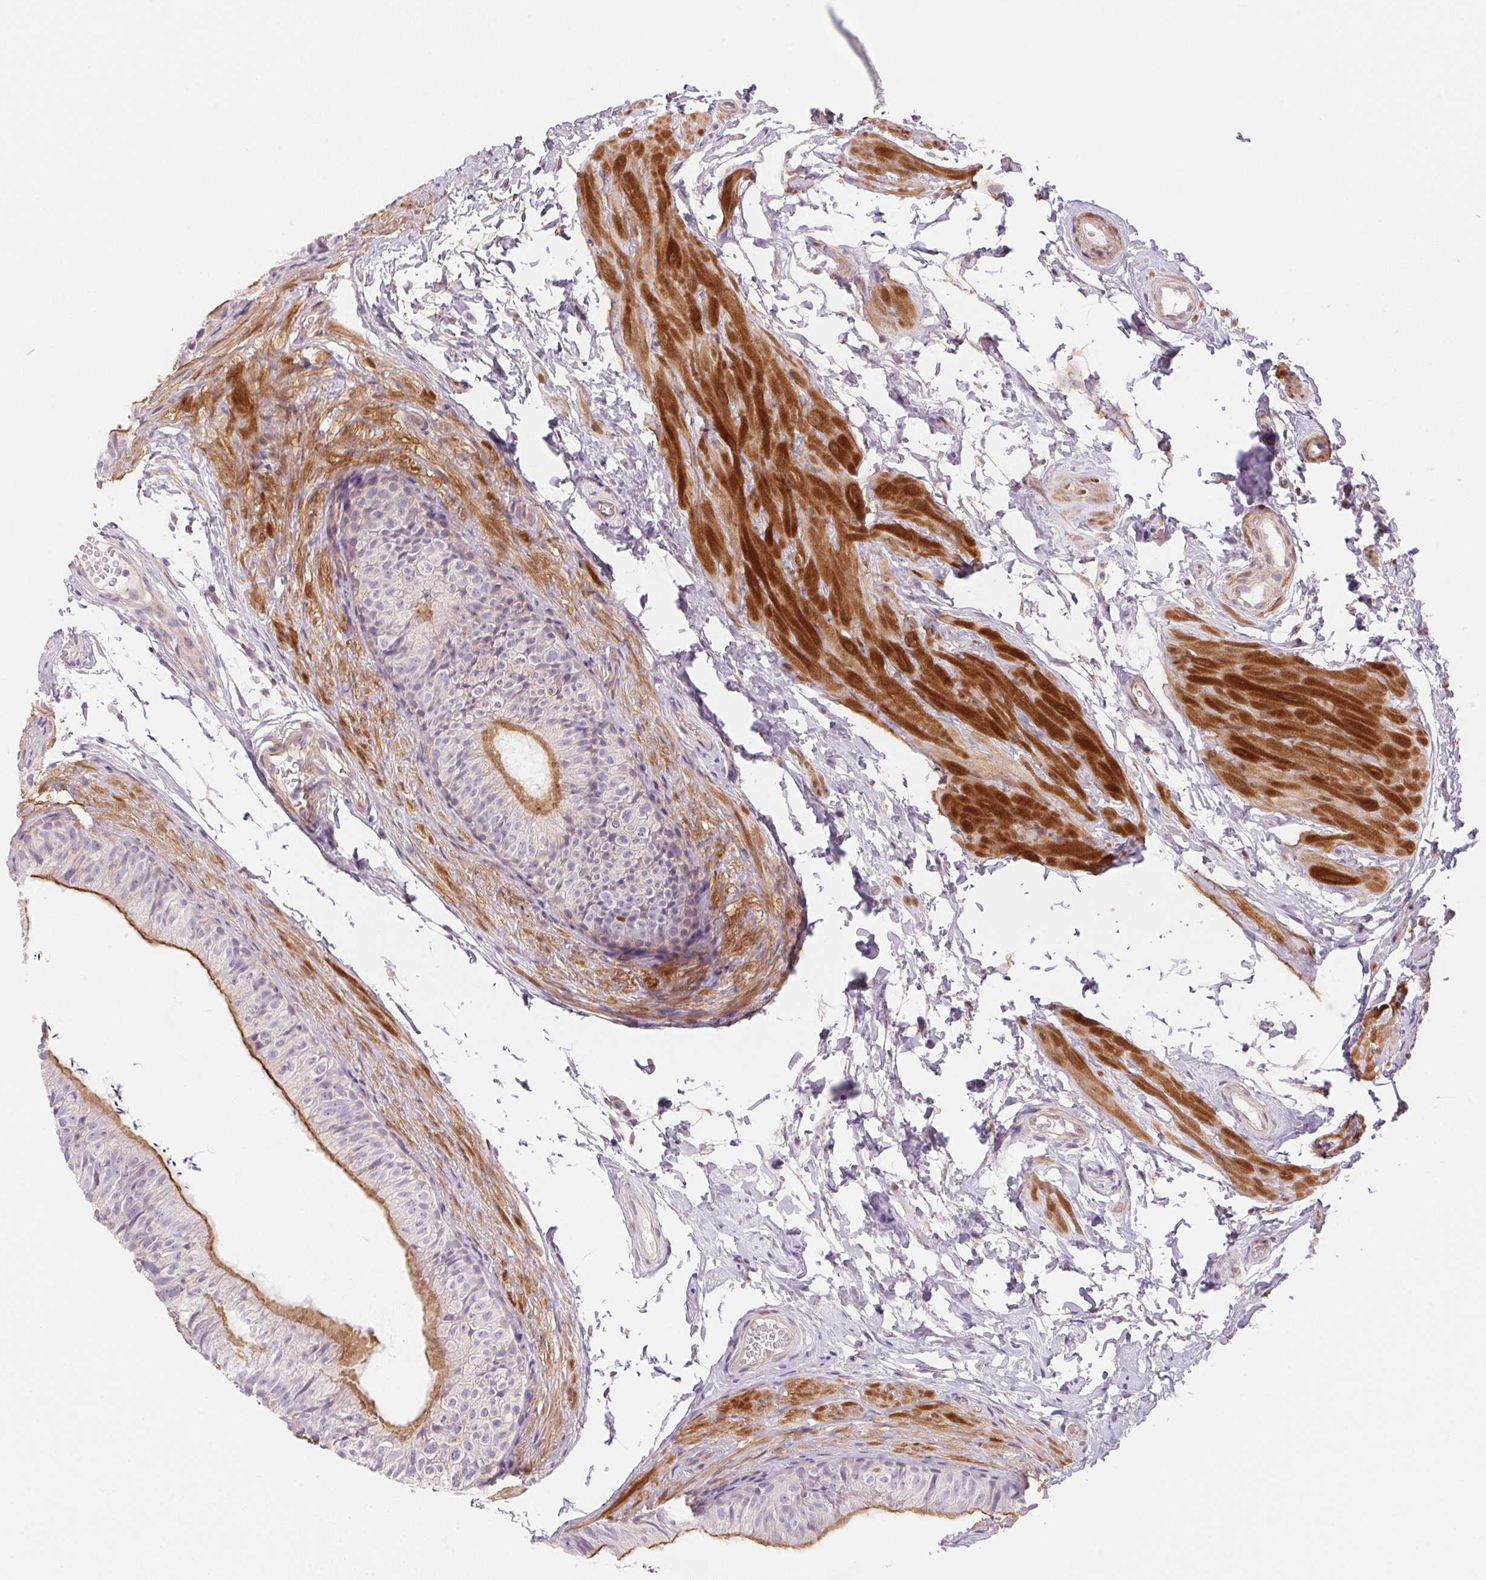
{"staining": {"intensity": "moderate", "quantity": "<25%", "location": "cytoplasmic/membranous"}, "tissue": "epididymis", "cell_type": "Glandular cells", "image_type": "normal", "snomed": [{"axis": "morphology", "description": "Normal tissue, NOS"}, {"axis": "topography", "description": "Epididymis, spermatic cord, NOS"}, {"axis": "topography", "description": "Epididymis"}, {"axis": "topography", "description": "Peripheral nerve tissue"}], "caption": "An IHC photomicrograph of benign tissue is shown. Protein staining in brown labels moderate cytoplasmic/membranous positivity in epididymis within glandular cells.", "gene": "SMTN", "patient": {"sex": "male", "age": 29}}